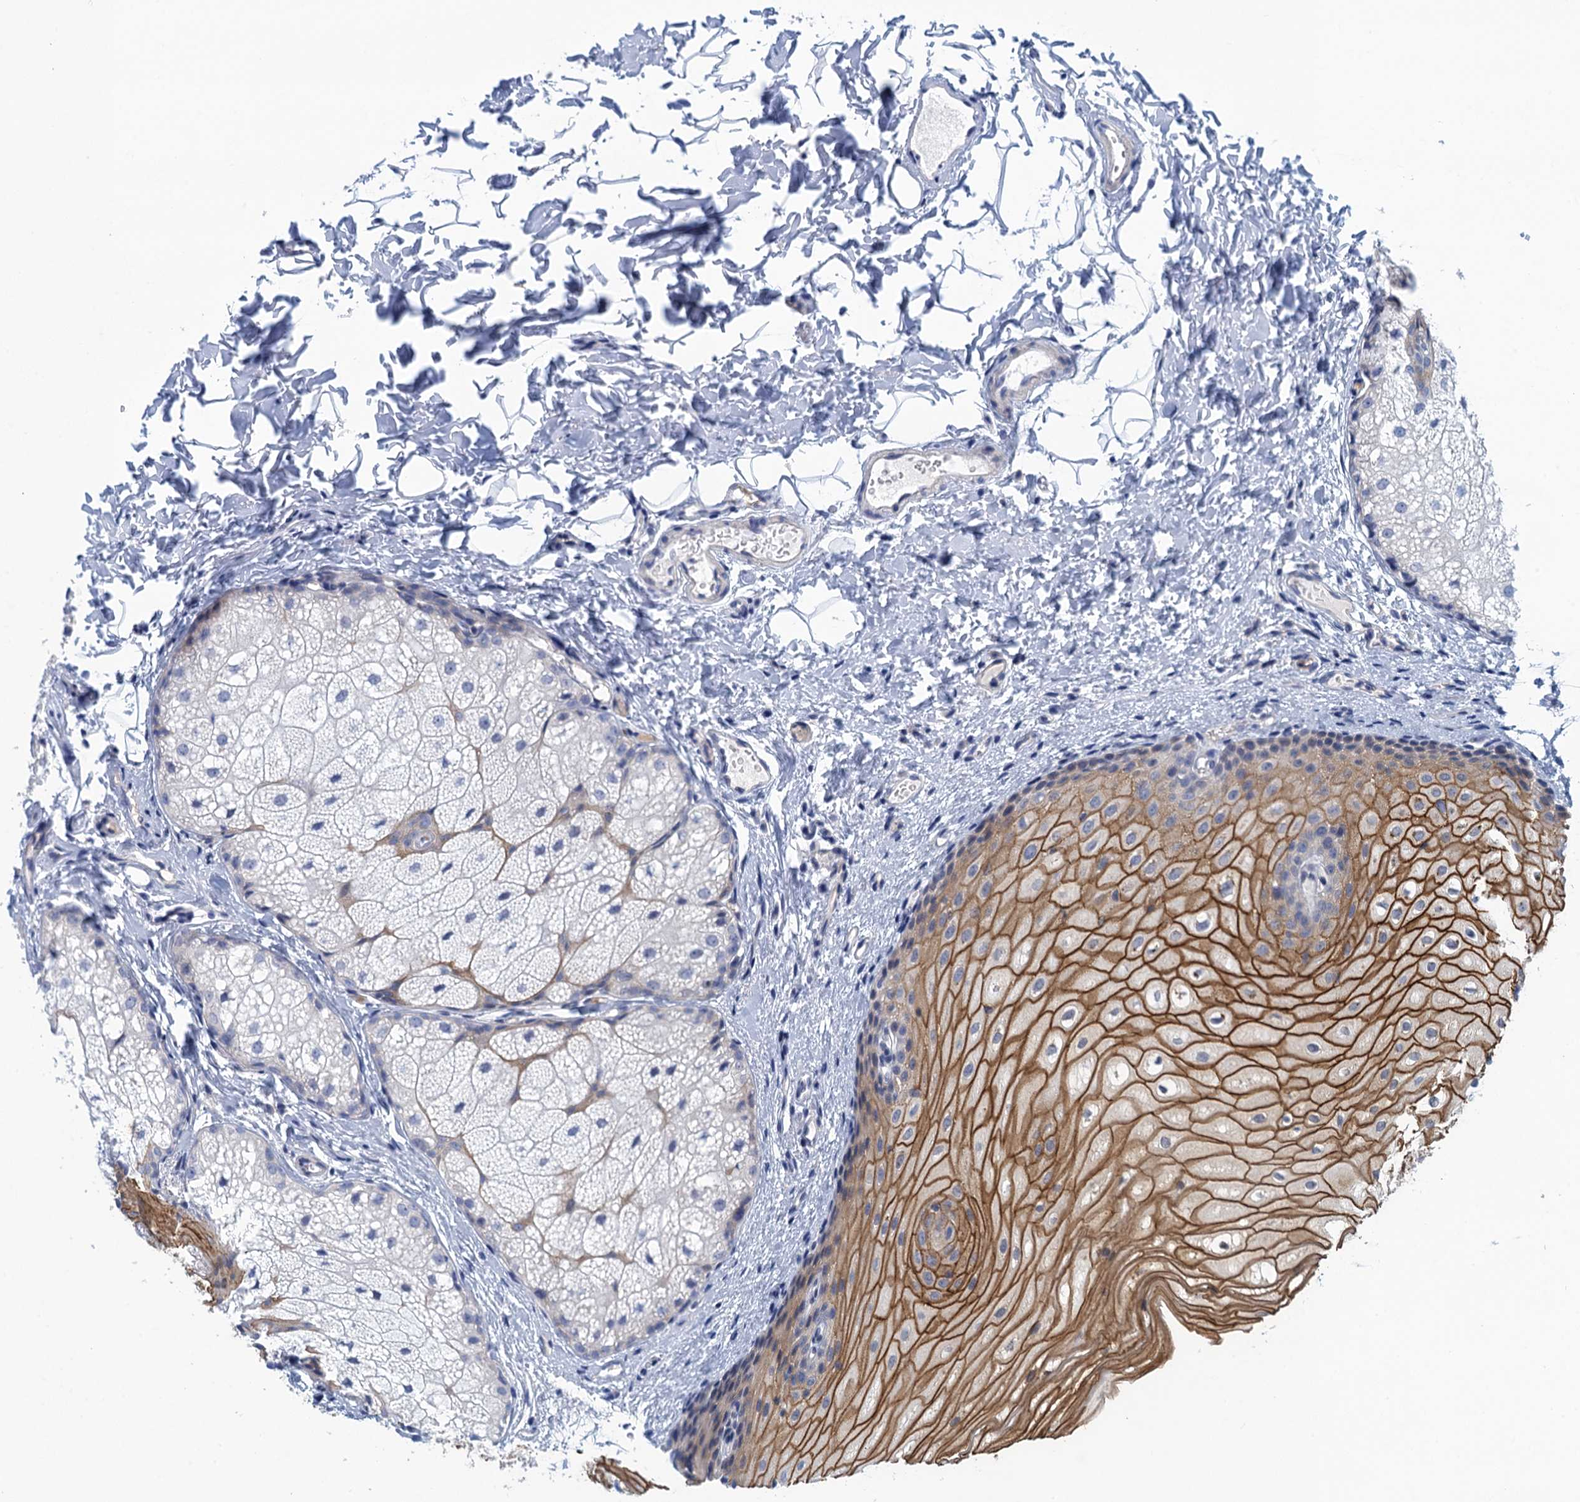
{"staining": {"intensity": "strong", "quantity": "25%-75%", "location": "cytoplasmic/membranous,nuclear"}, "tissue": "oral mucosa", "cell_type": "Squamous epithelial cells", "image_type": "normal", "snomed": [{"axis": "morphology", "description": "Normal tissue, NOS"}, {"axis": "topography", "description": "Oral tissue"}], "caption": "Immunohistochemistry (IHC) histopathology image of unremarkable oral mucosa: human oral mucosa stained using IHC exhibits high levels of strong protein expression localized specifically in the cytoplasmic/membranous,nuclear of squamous epithelial cells, appearing as a cytoplasmic/membranous,nuclear brown color.", "gene": "SCEL", "patient": {"sex": "female", "age": 70}}